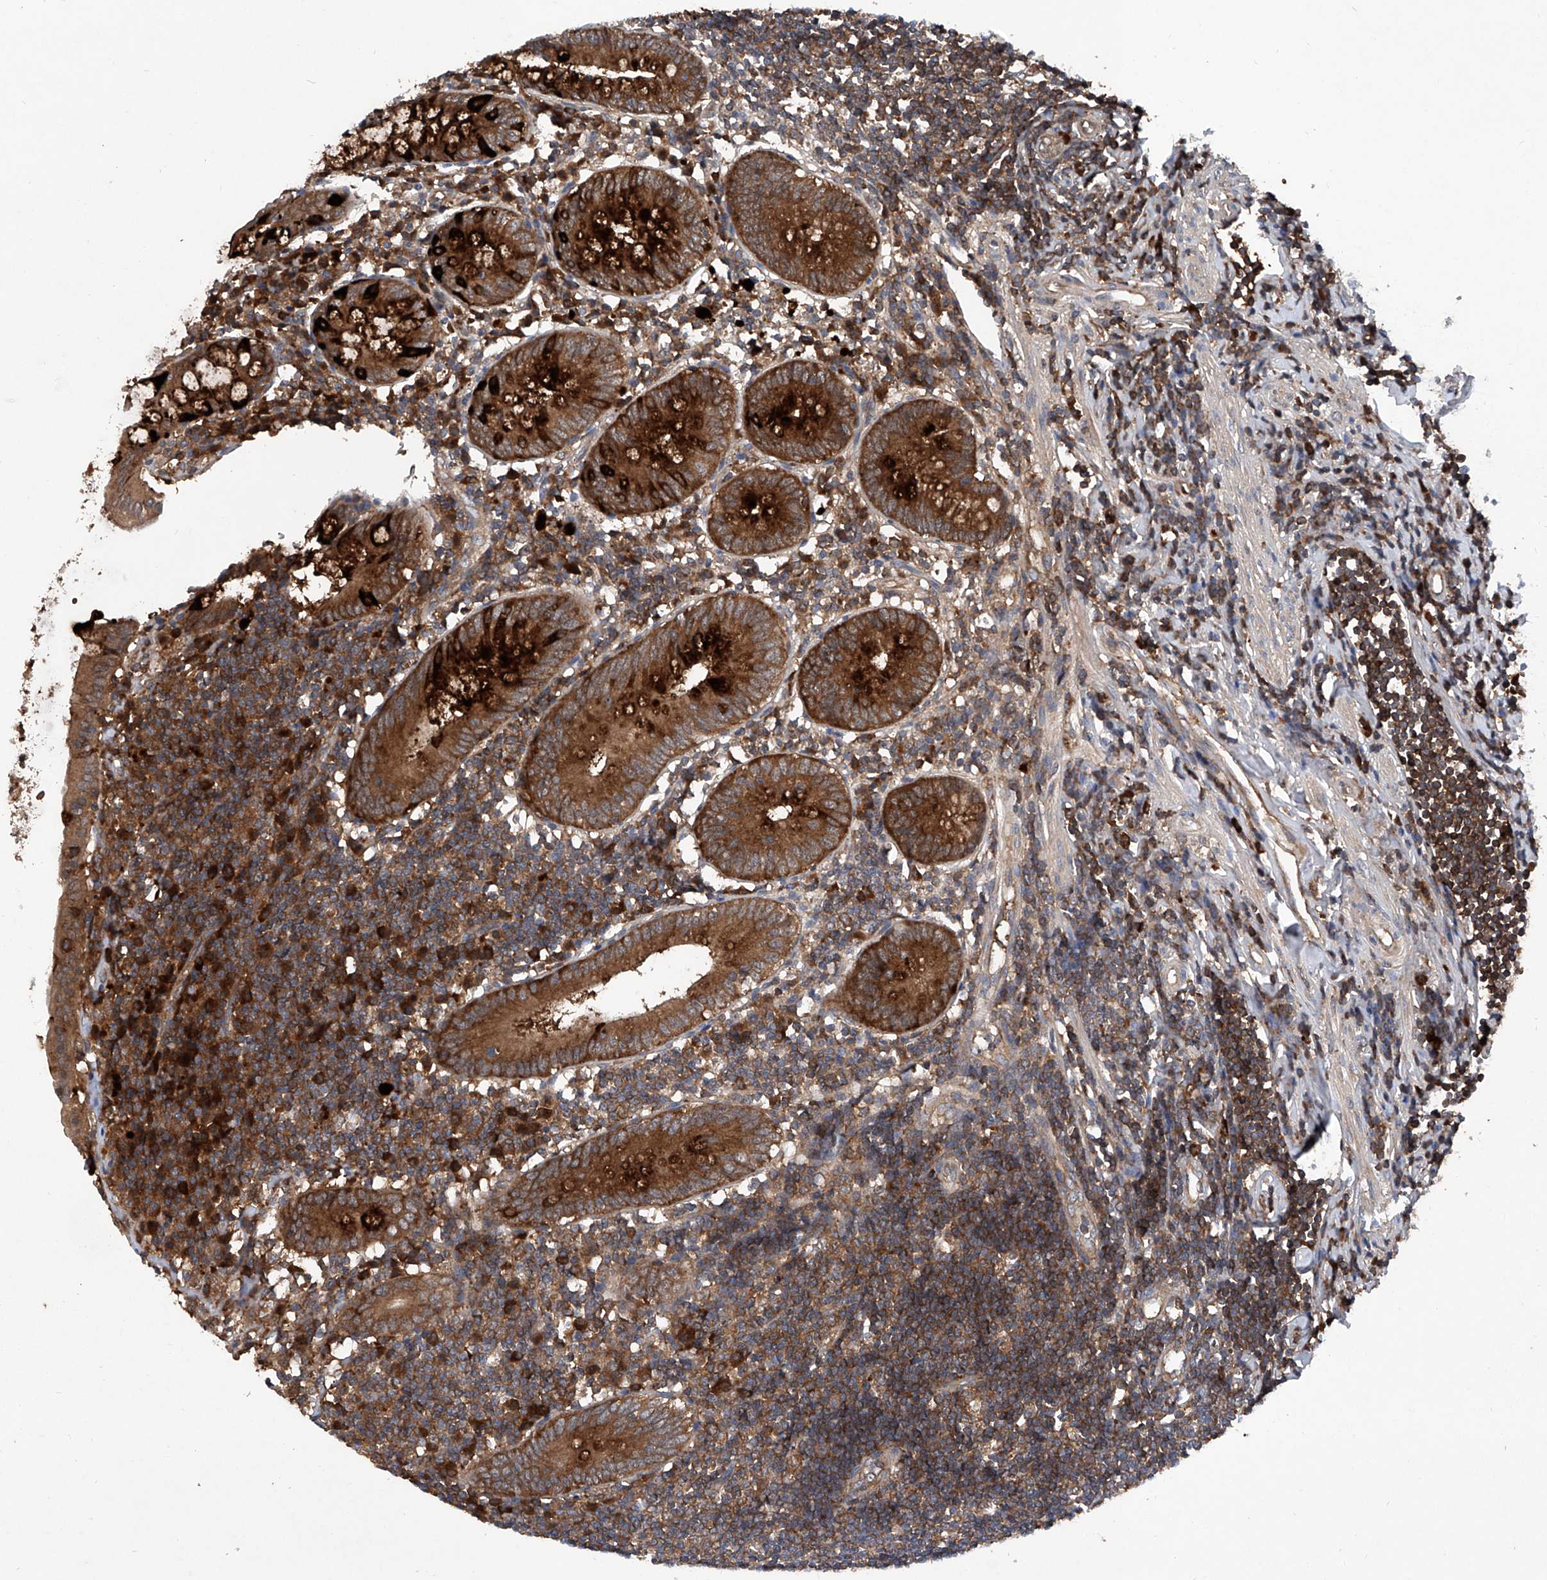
{"staining": {"intensity": "strong", "quantity": ">75%", "location": "cytoplasmic/membranous"}, "tissue": "appendix", "cell_type": "Glandular cells", "image_type": "normal", "snomed": [{"axis": "morphology", "description": "Normal tissue, NOS"}, {"axis": "topography", "description": "Appendix"}], "caption": "High-magnification brightfield microscopy of unremarkable appendix stained with DAB (brown) and counterstained with hematoxylin (blue). glandular cells exhibit strong cytoplasmic/membranous staining is appreciated in approximately>75% of cells. (DAB (3,3'-diaminobenzidine) IHC with brightfield microscopy, high magnification).", "gene": "ASCC3", "patient": {"sex": "female", "age": 54}}